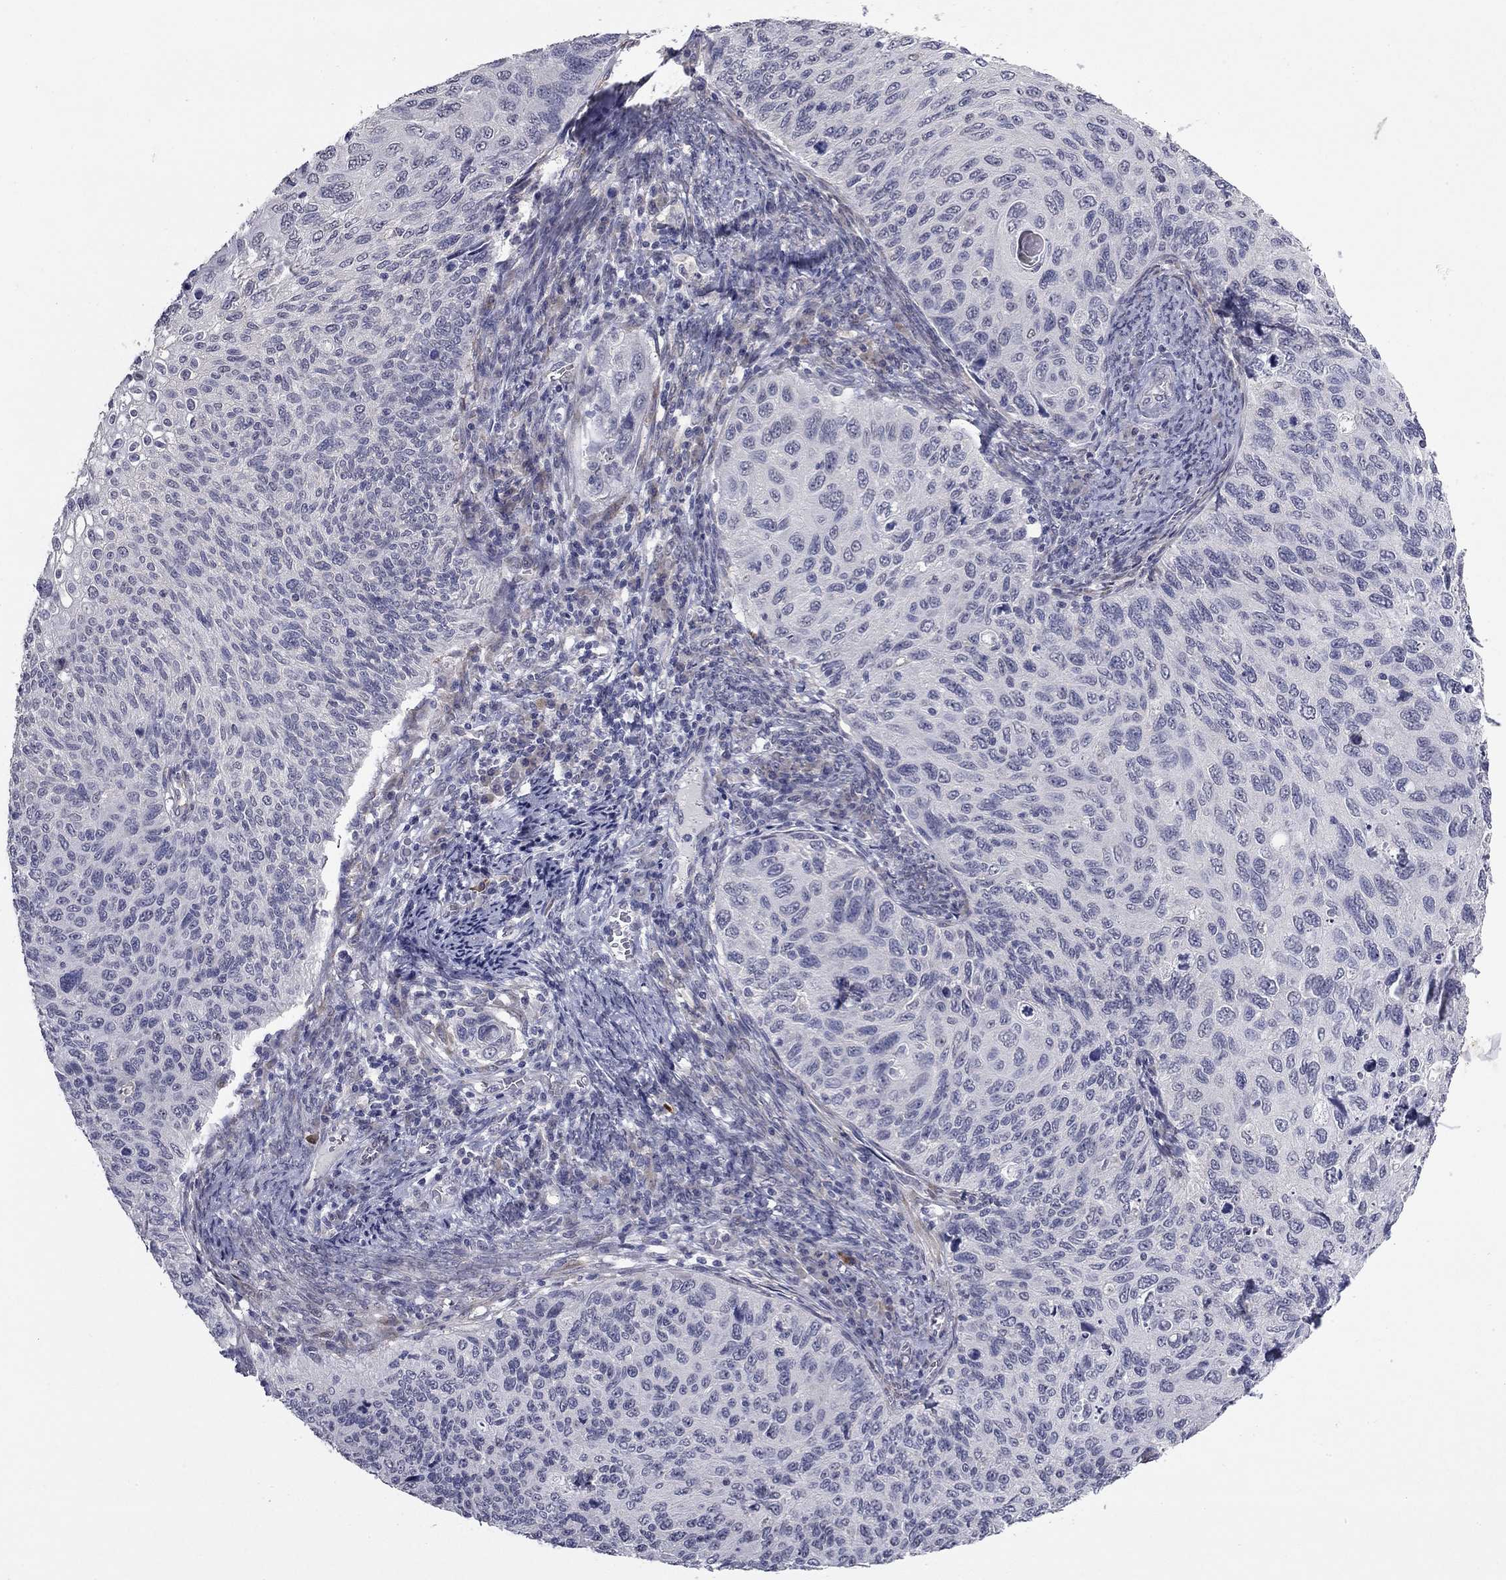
{"staining": {"intensity": "negative", "quantity": "none", "location": "none"}, "tissue": "cervical cancer", "cell_type": "Tumor cells", "image_type": "cancer", "snomed": [{"axis": "morphology", "description": "Squamous cell carcinoma, NOS"}, {"axis": "topography", "description": "Cervix"}], "caption": "Immunohistochemistry (IHC) of cervical cancer reveals no positivity in tumor cells. (Brightfield microscopy of DAB immunohistochemistry at high magnification).", "gene": "PRRT2", "patient": {"sex": "female", "age": 70}}